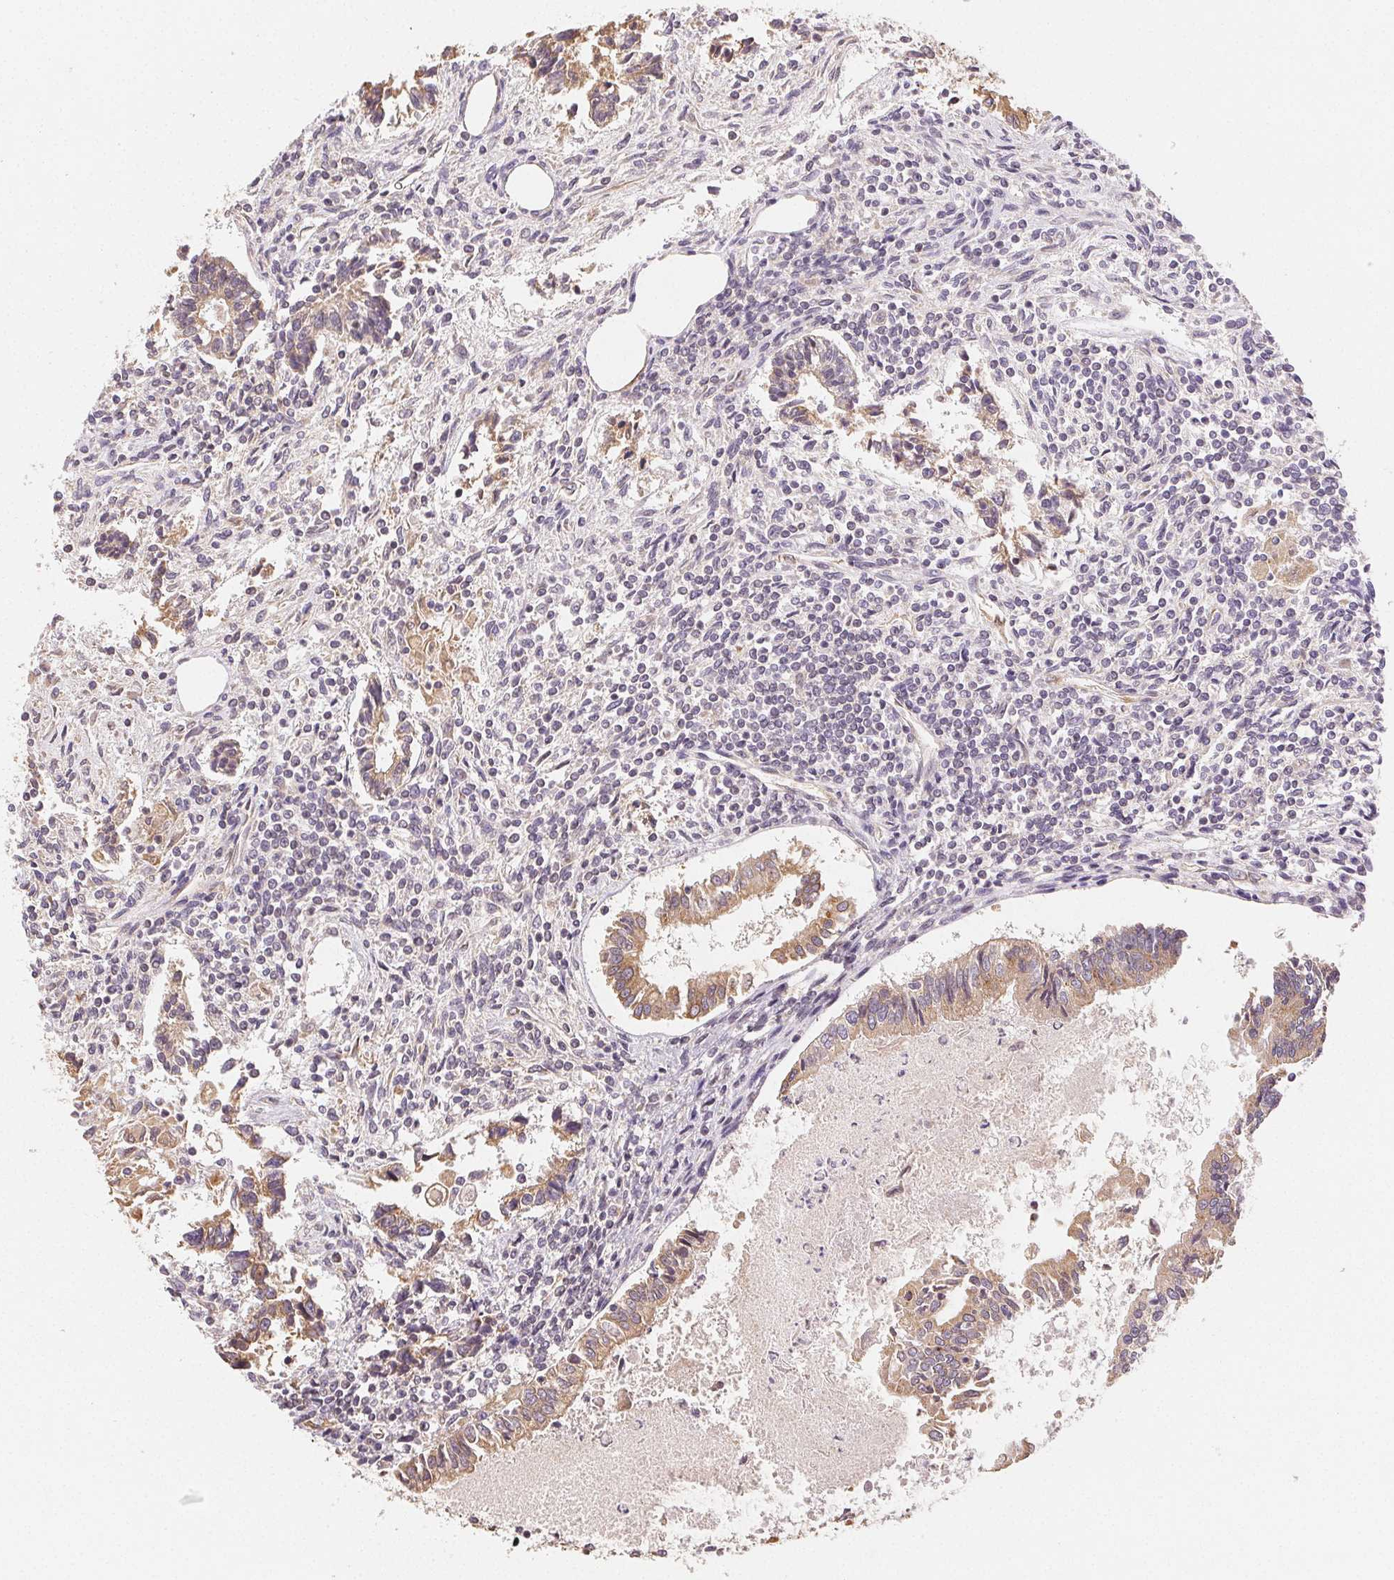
{"staining": {"intensity": "weak", "quantity": ">75%", "location": "cytoplasmic/membranous"}, "tissue": "testis cancer", "cell_type": "Tumor cells", "image_type": "cancer", "snomed": [{"axis": "morphology", "description": "Carcinoma, Embryonal, NOS"}, {"axis": "topography", "description": "Testis"}], "caption": "Immunohistochemical staining of testis cancer (embryonal carcinoma) displays low levels of weak cytoplasmic/membranous staining in about >75% of tumor cells.", "gene": "SEZ6L2", "patient": {"sex": "male", "age": 37}}